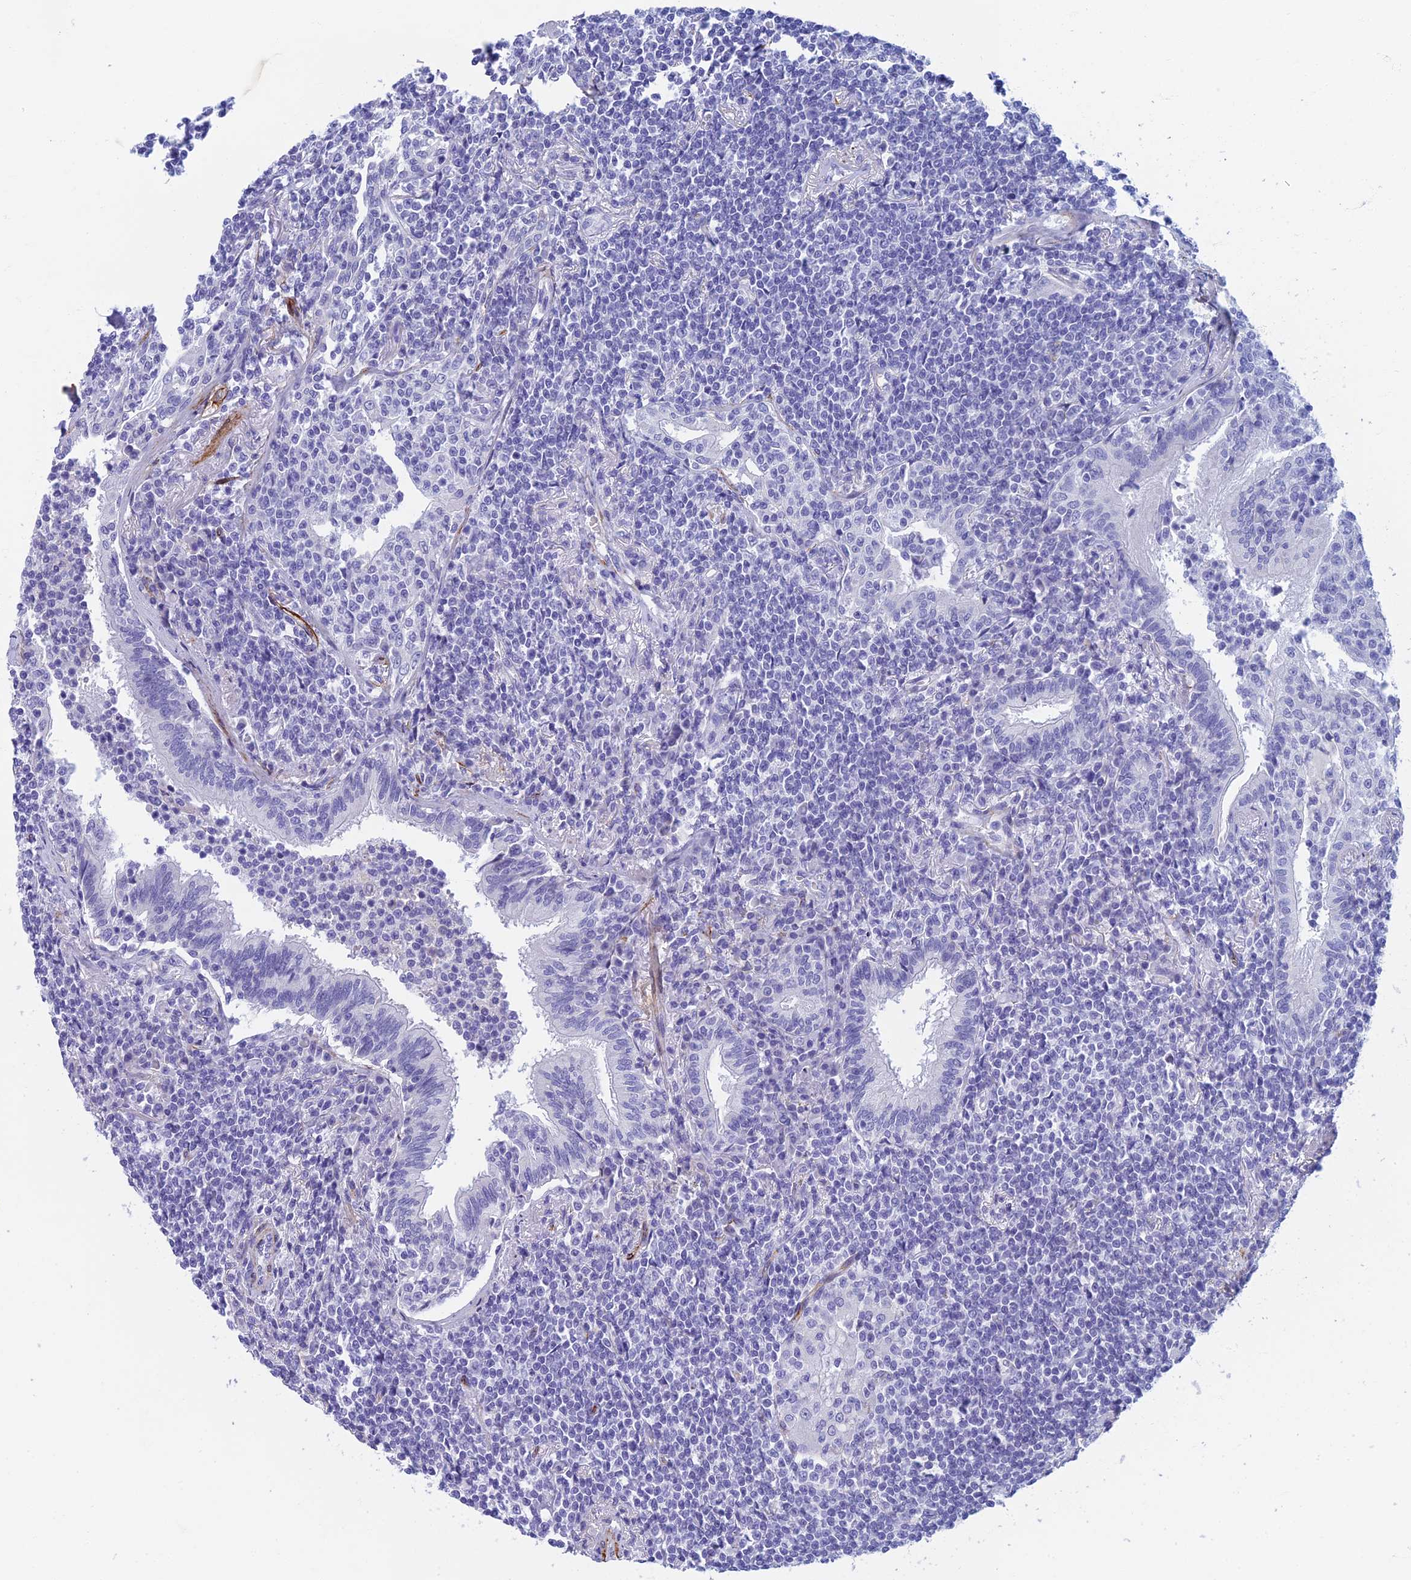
{"staining": {"intensity": "negative", "quantity": "none", "location": "none"}, "tissue": "lymphoma", "cell_type": "Tumor cells", "image_type": "cancer", "snomed": [{"axis": "morphology", "description": "Malignant lymphoma, non-Hodgkin's type, Low grade"}, {"axis": "topography", "description": "Lung"}], "caption": "Tumor cells show no significant expression in lymphoma.", "gene": "ETFRF1", "patient": {"sex": "female", "age": 71}}